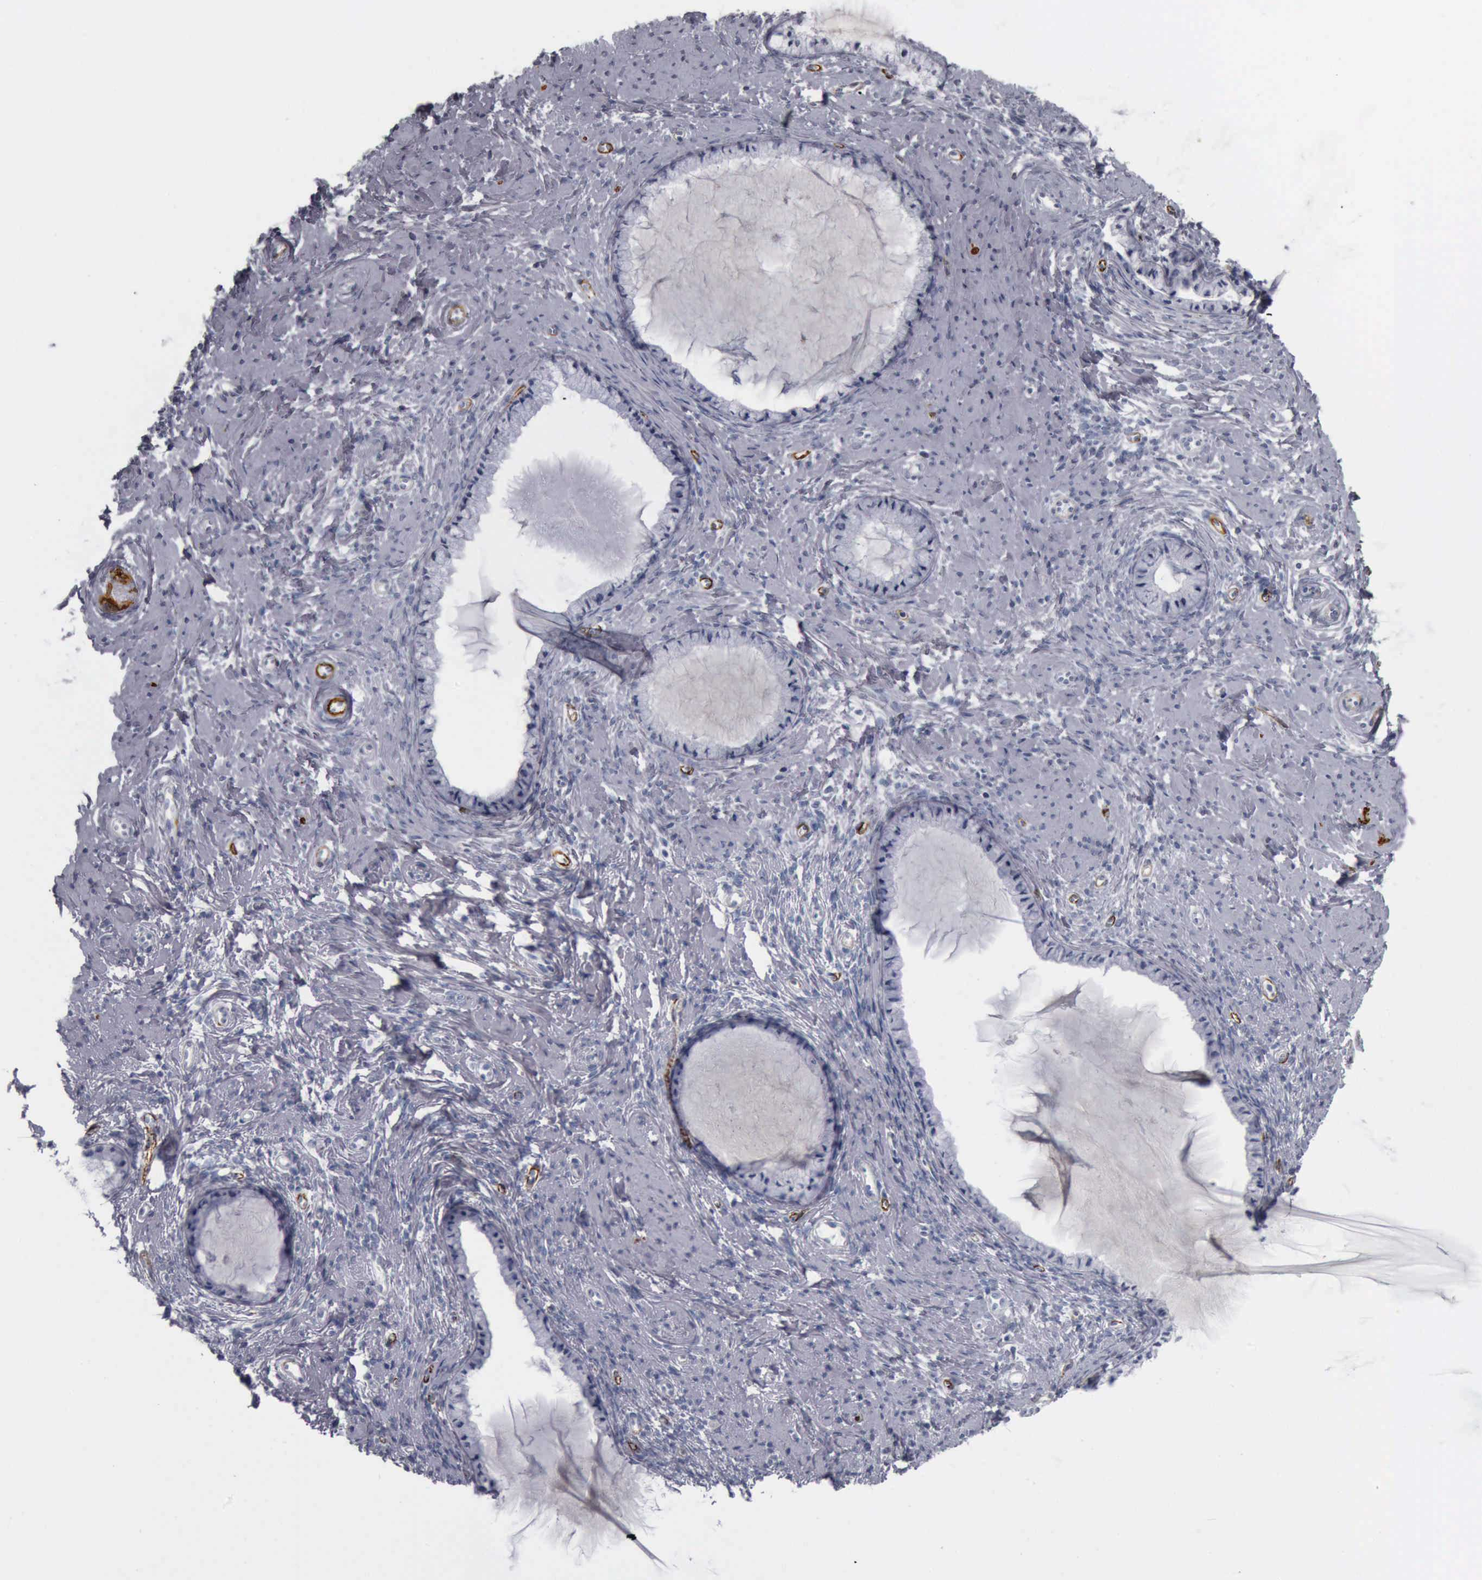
{"staining": {"intensity": "negative", "quantity": "none", "location": "none"}, "tissue": "cervix", "cell_type": "Glandular cells", "image_type": "normal", "snomed": [{"axis": "morphology", "description": "Normal tissue, NOS"}, {"axis": "topography", "description": "Cervix"}], "caption": "High power microscopy histopathology image of an immunohistochemistry image of unremarkable cervix, revealing no significant expression in glandular cells. Brightfield microscopy of IHC stained with DAB (brown) and hematoxylin (blue), captured at high magnification.", "gene": "CALD1", "patient": {"sex": "female", "age": 70}}